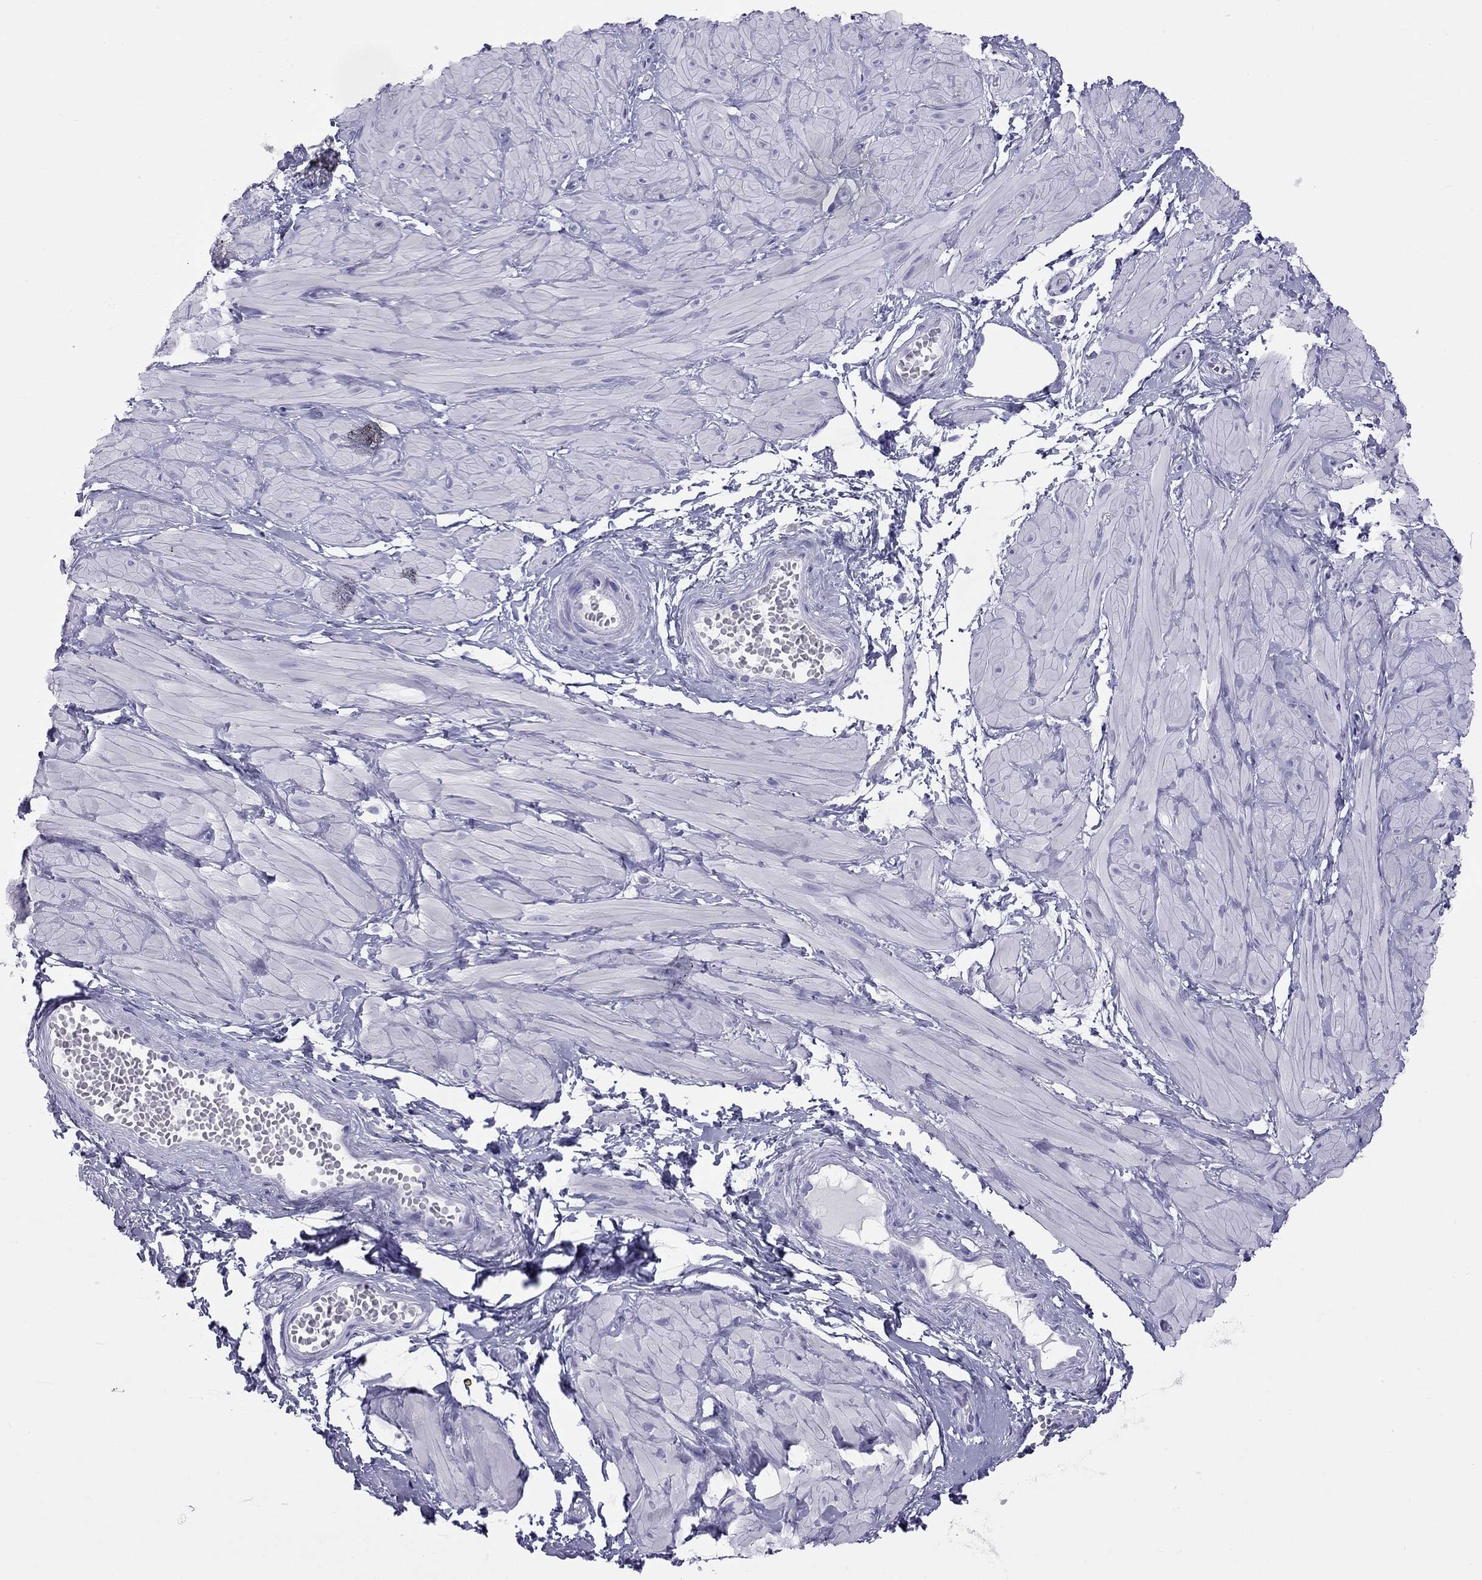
{"staining": {"intensity": "negative", "quantity": "none", "location": "none"}, "tissue": "adipose tissue", "cell_type": "Adipocytes", "image_type": "normal", "snomed": [{"axis": "morphology", "description": "Normal tissue, NOS"}, {"axis": "topography", "description": "Smooth muscle"}, {"axis": "topography", "description": "Peripheral nerve tissue"}], "caption": "Immunohistochemistry histopathology image of normal human adipose tissue stained for a protein (brown), which reveals no expression in adipocytes.", "gene": "TRPM3", "patient": {"sex": "male", "age": 22}}